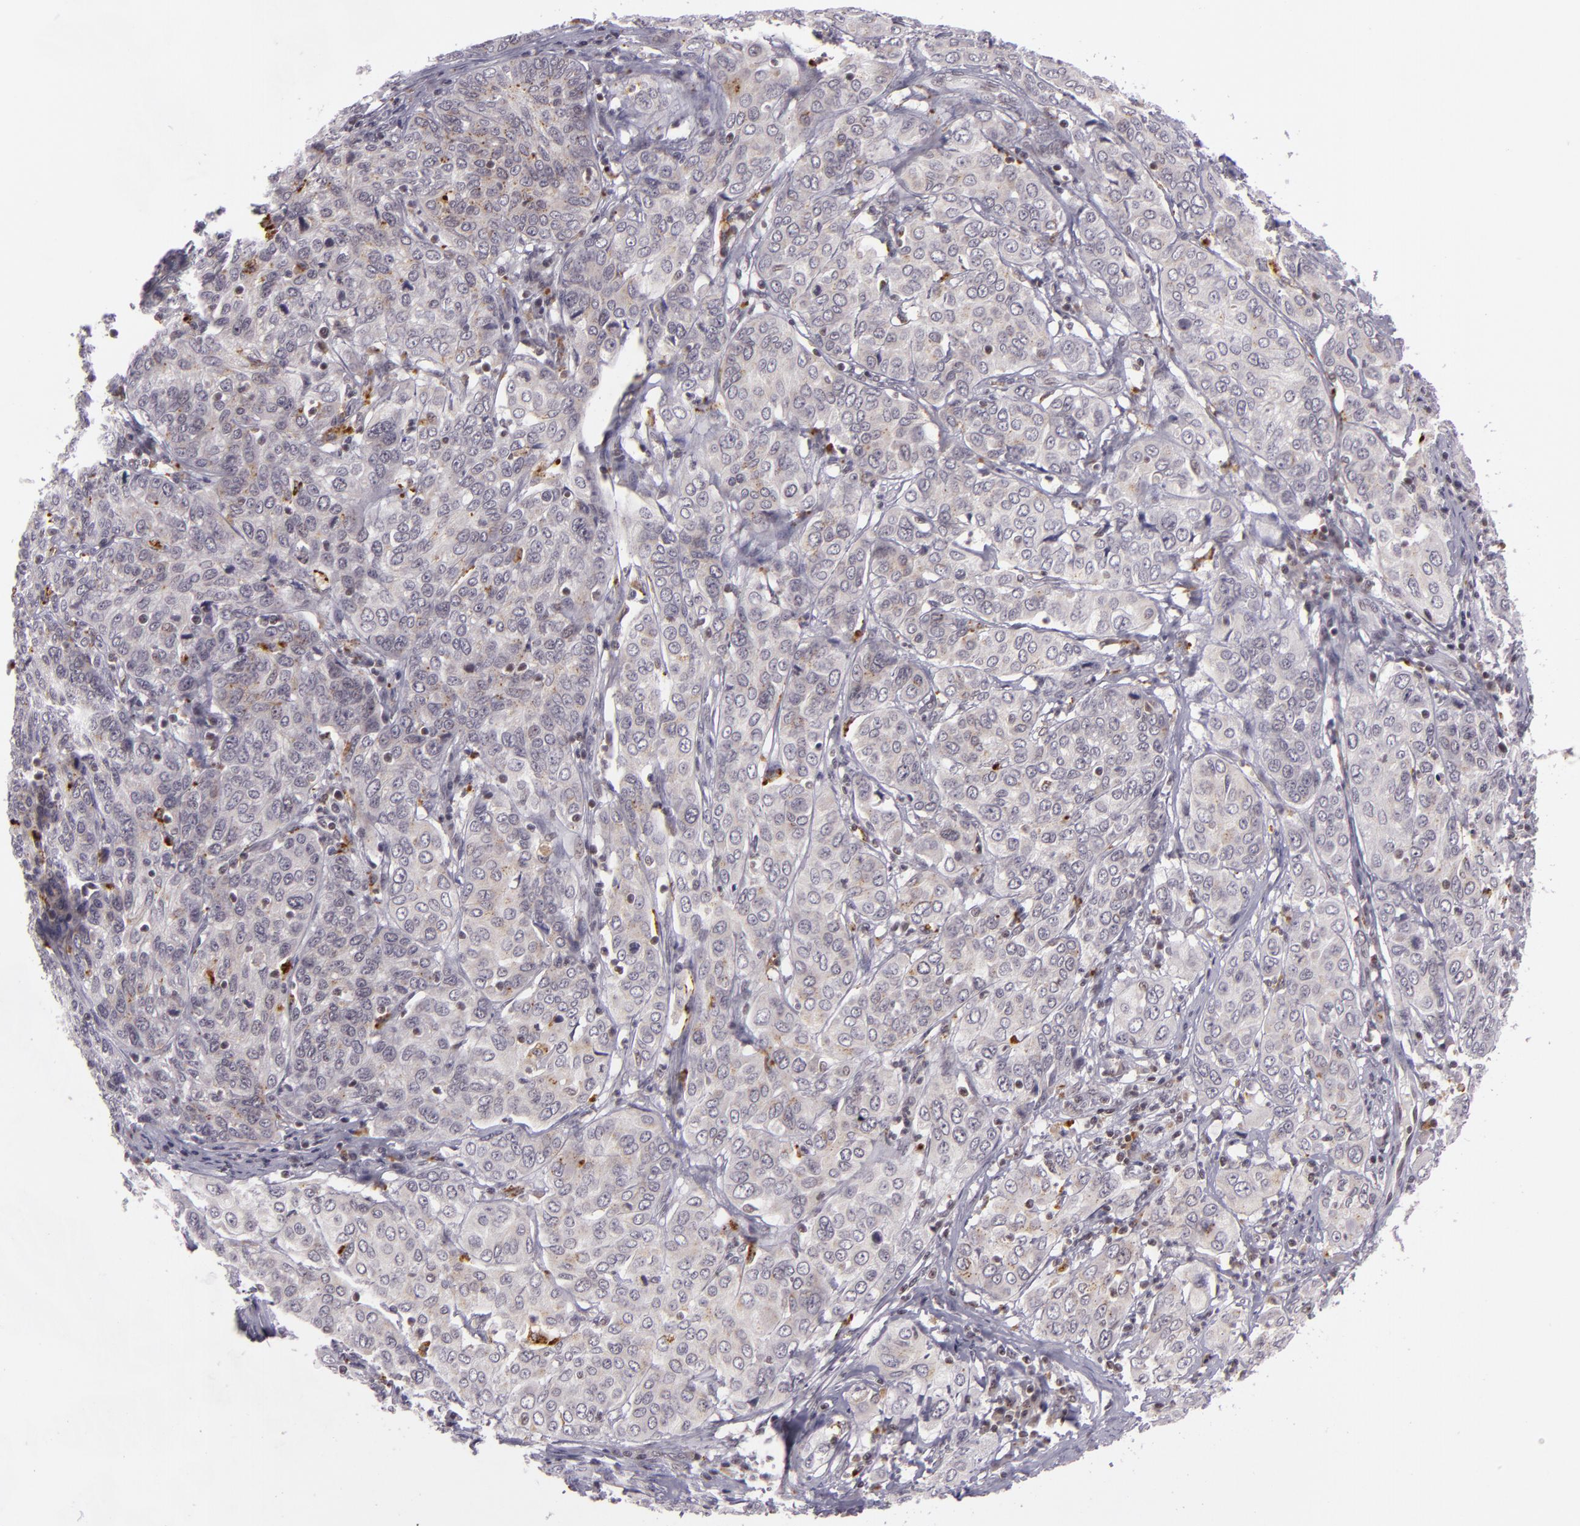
{"staining": {"intensity": "moderate", "quantity": "<25%", "location": "cytoplasmic/membranous"}, "tissue": "cervical cancer", "cell_type": "Tumor cells", "image_type": "cancer", "snomed": [{"axis": "morphology", "description": "Squamous cell carcinoma, NOS"}, {"axis": "topography", "description": "Cervix"}], "caption": "IHC of human cervical squamous cell carcinoma shows low levels of moderate cytoplasmic/membranous positivity in approximately <25% of tumor cells. (DAB = brown stain, brightfield microscopy at high magnification).", "gene": "ZFX", "patient": {"sex": "female", "age": 38}}